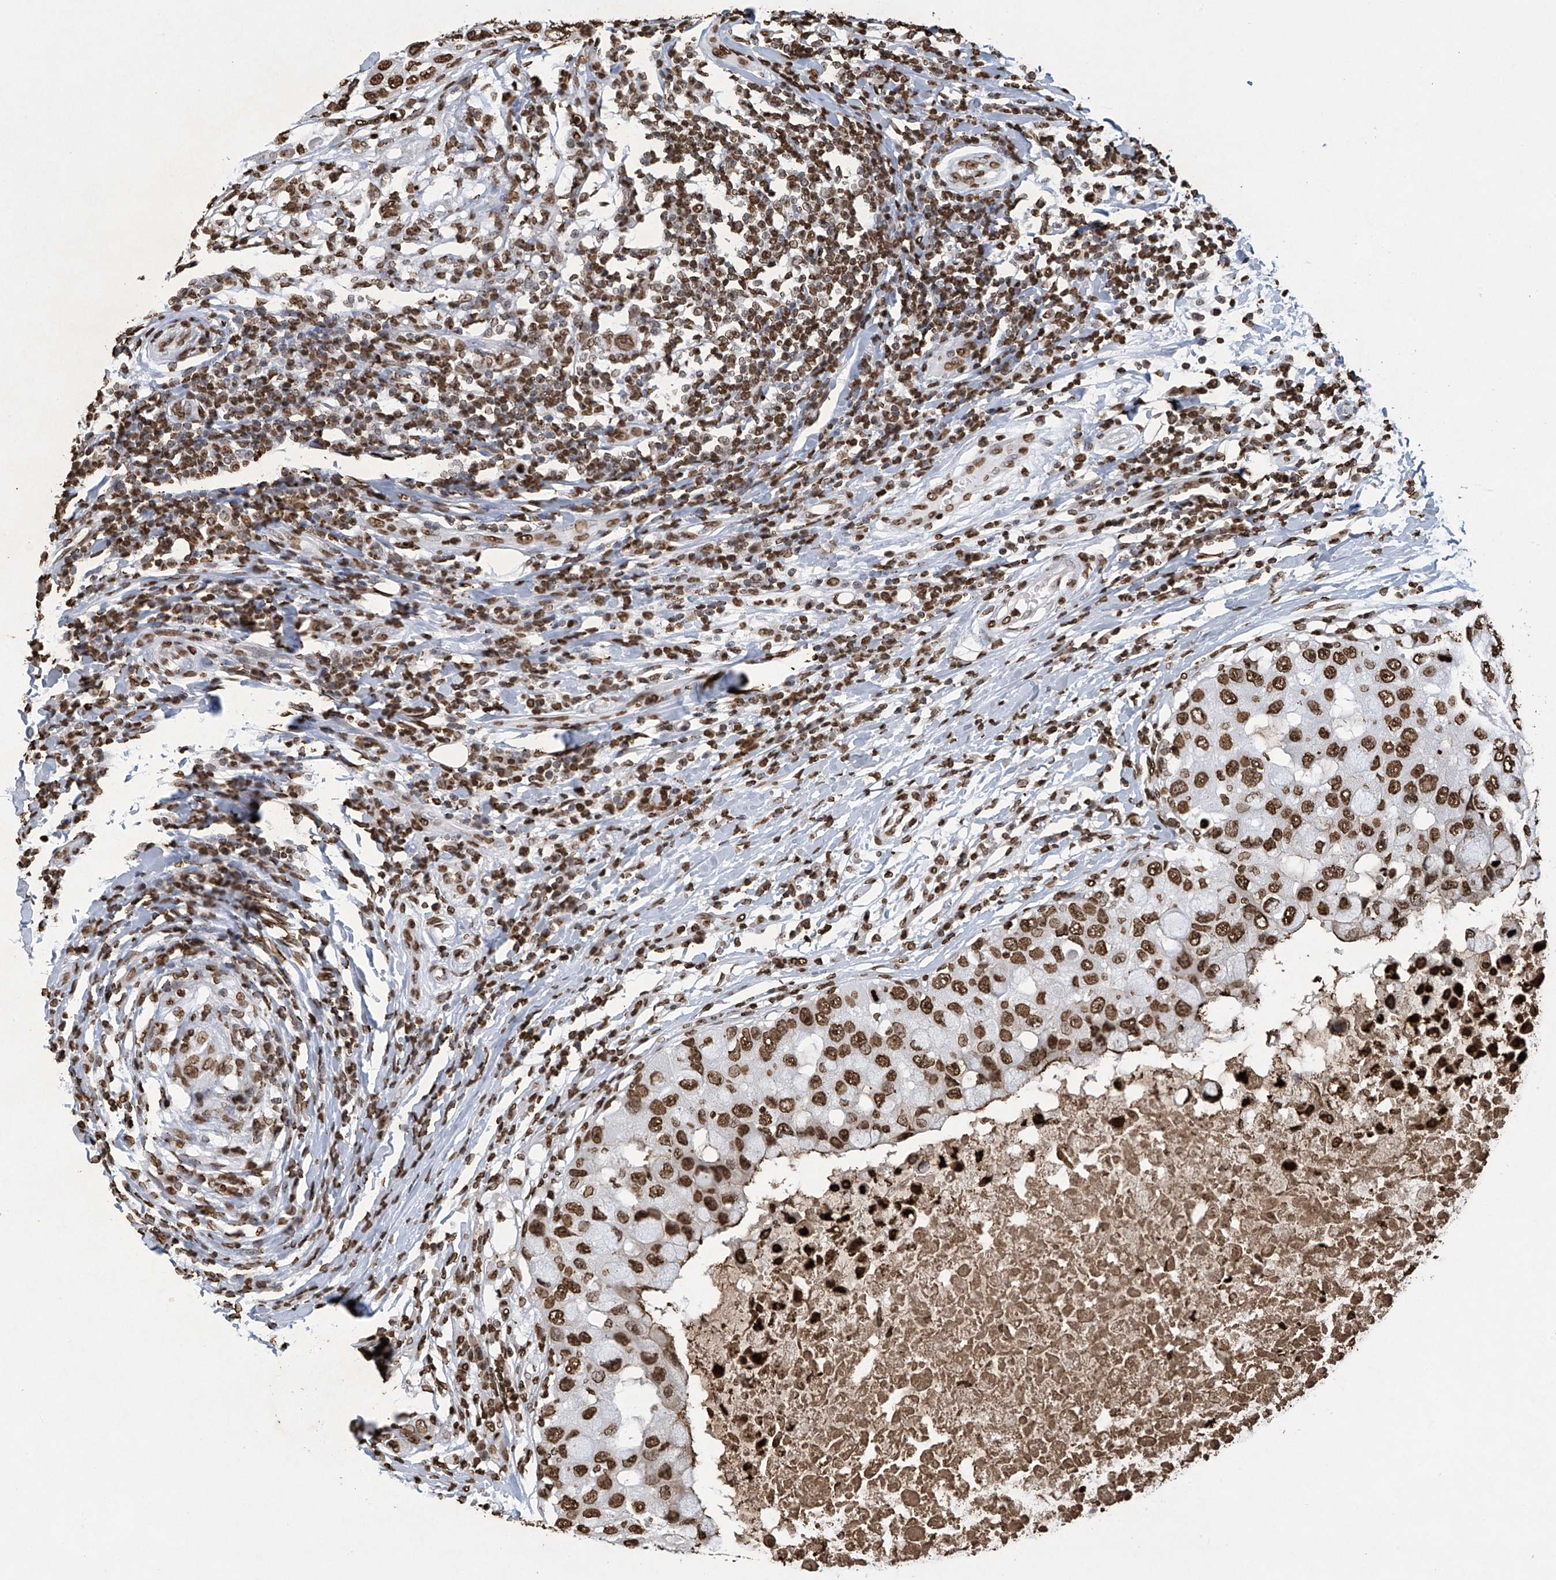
{"staining": {"intensity": "moderate", "quantity": ">75%", "location": "nuclear"}, "tissue": "breast cancer", "cell_type": "Tumor cells", "image_type": "cancer", "snomed": [{"axis": "morphology", "description": "Duct carcinoma"}, {"axis": "topography", "description": "Breast"}], "caption": "Immunohistochemical staining of human breast cancer (infiltrating ductal carcinoma) displays moderate nuclear protein staining in about >75% of tumor cells.", "gene": "H3-3A", "patient": {"sex": "female", "age": 27}}